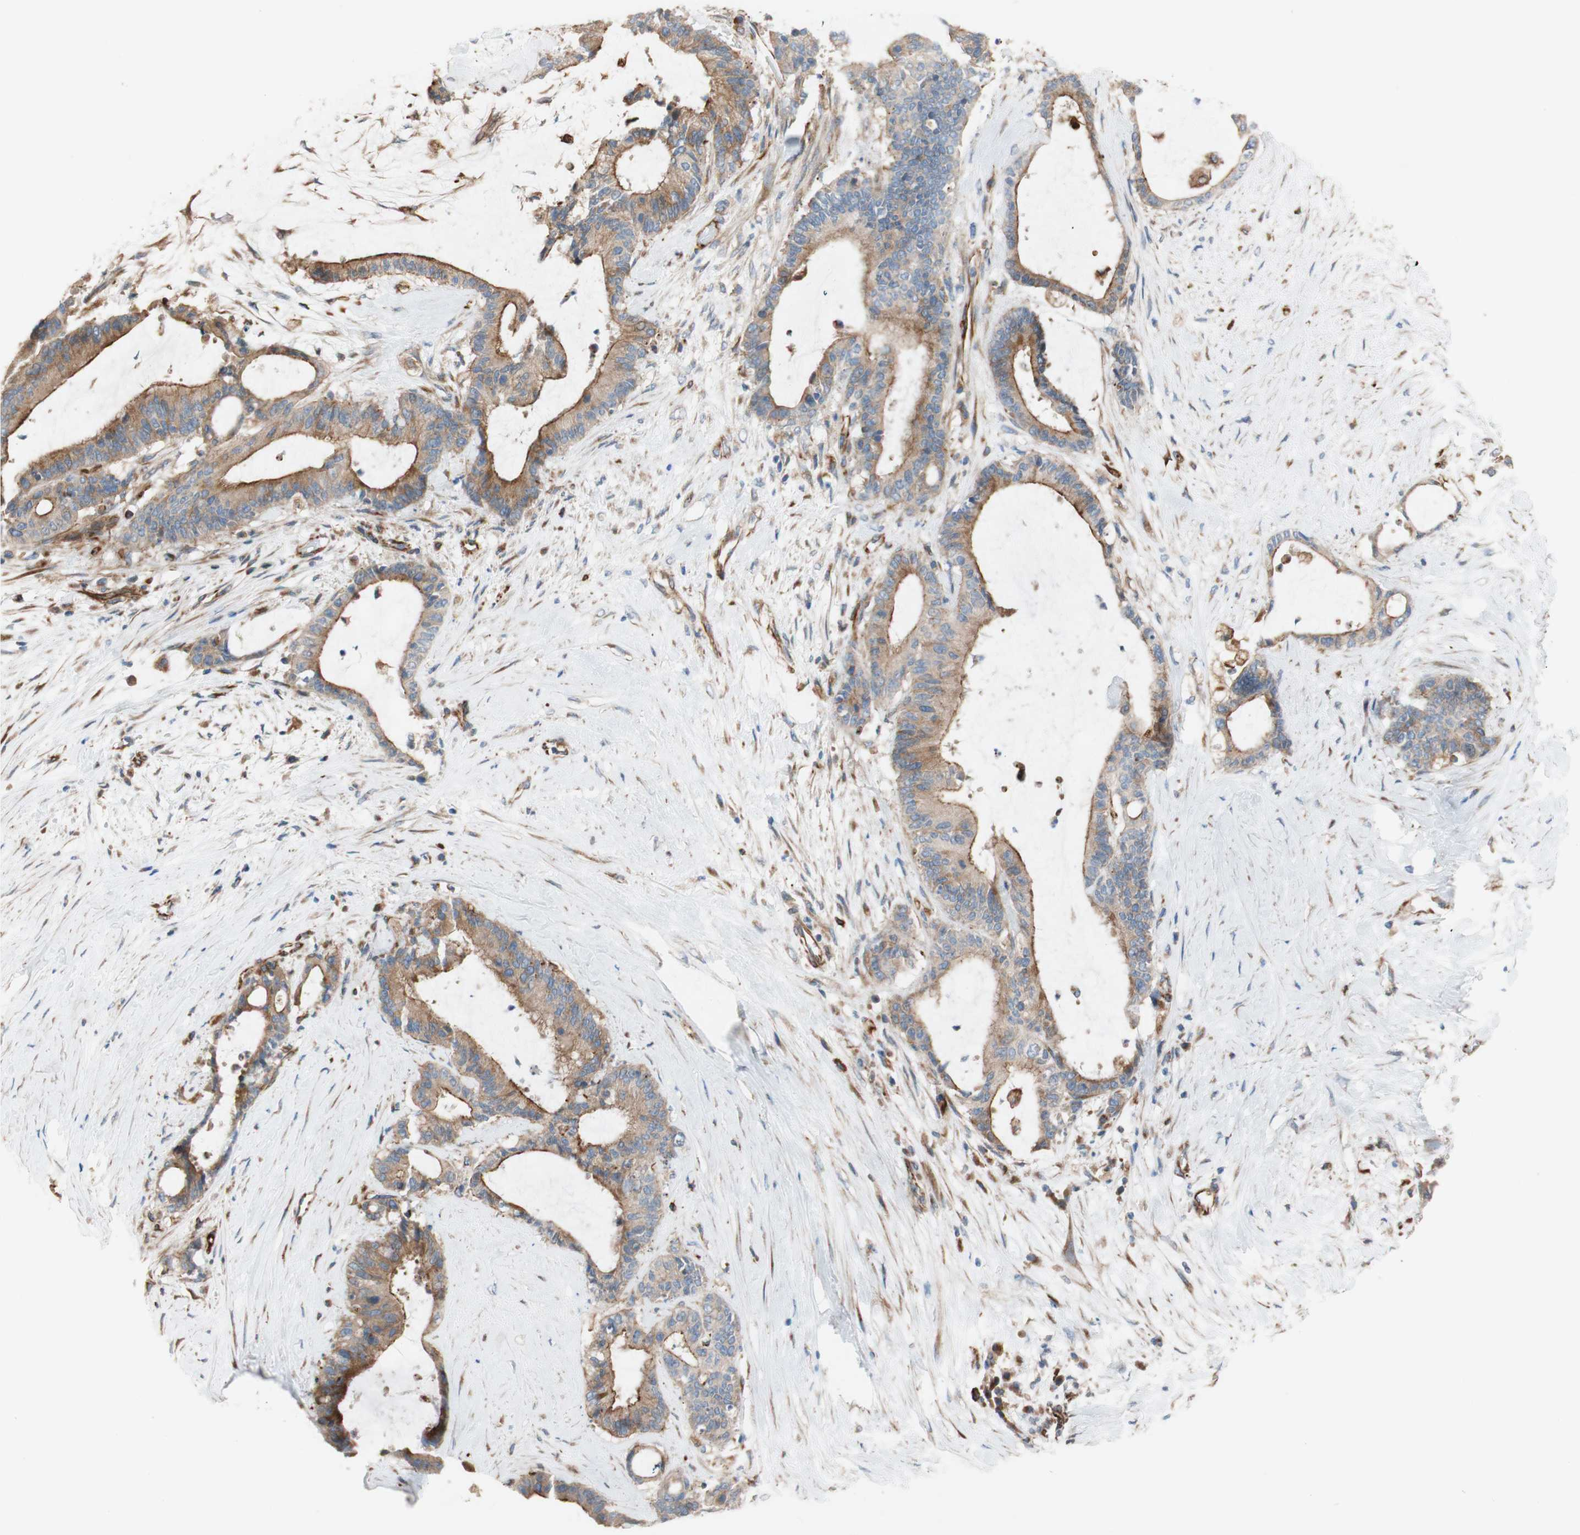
{"staining": {"intensity": "moderate", "quantity": ">75%", "location": "cytoplasmic/membranous"}, "tissue": "liver cancer", "cell_type": "Tumor cells", "image_type": "cancer", "snomed": [{"axis": "morphology", "description": "Cholangiocarcinoma"}, {"axis": "topography", "description": "Liver"}], "caption": "Immunohistochemical staining of liver cancer (cholangiocarcinoma) displays medium levels of moderate cytoplasmic/membranous protein expression in about >75% of tumor cells.", "gene": "C1orf43", "patient": {"sex": "female", "age": 73}}